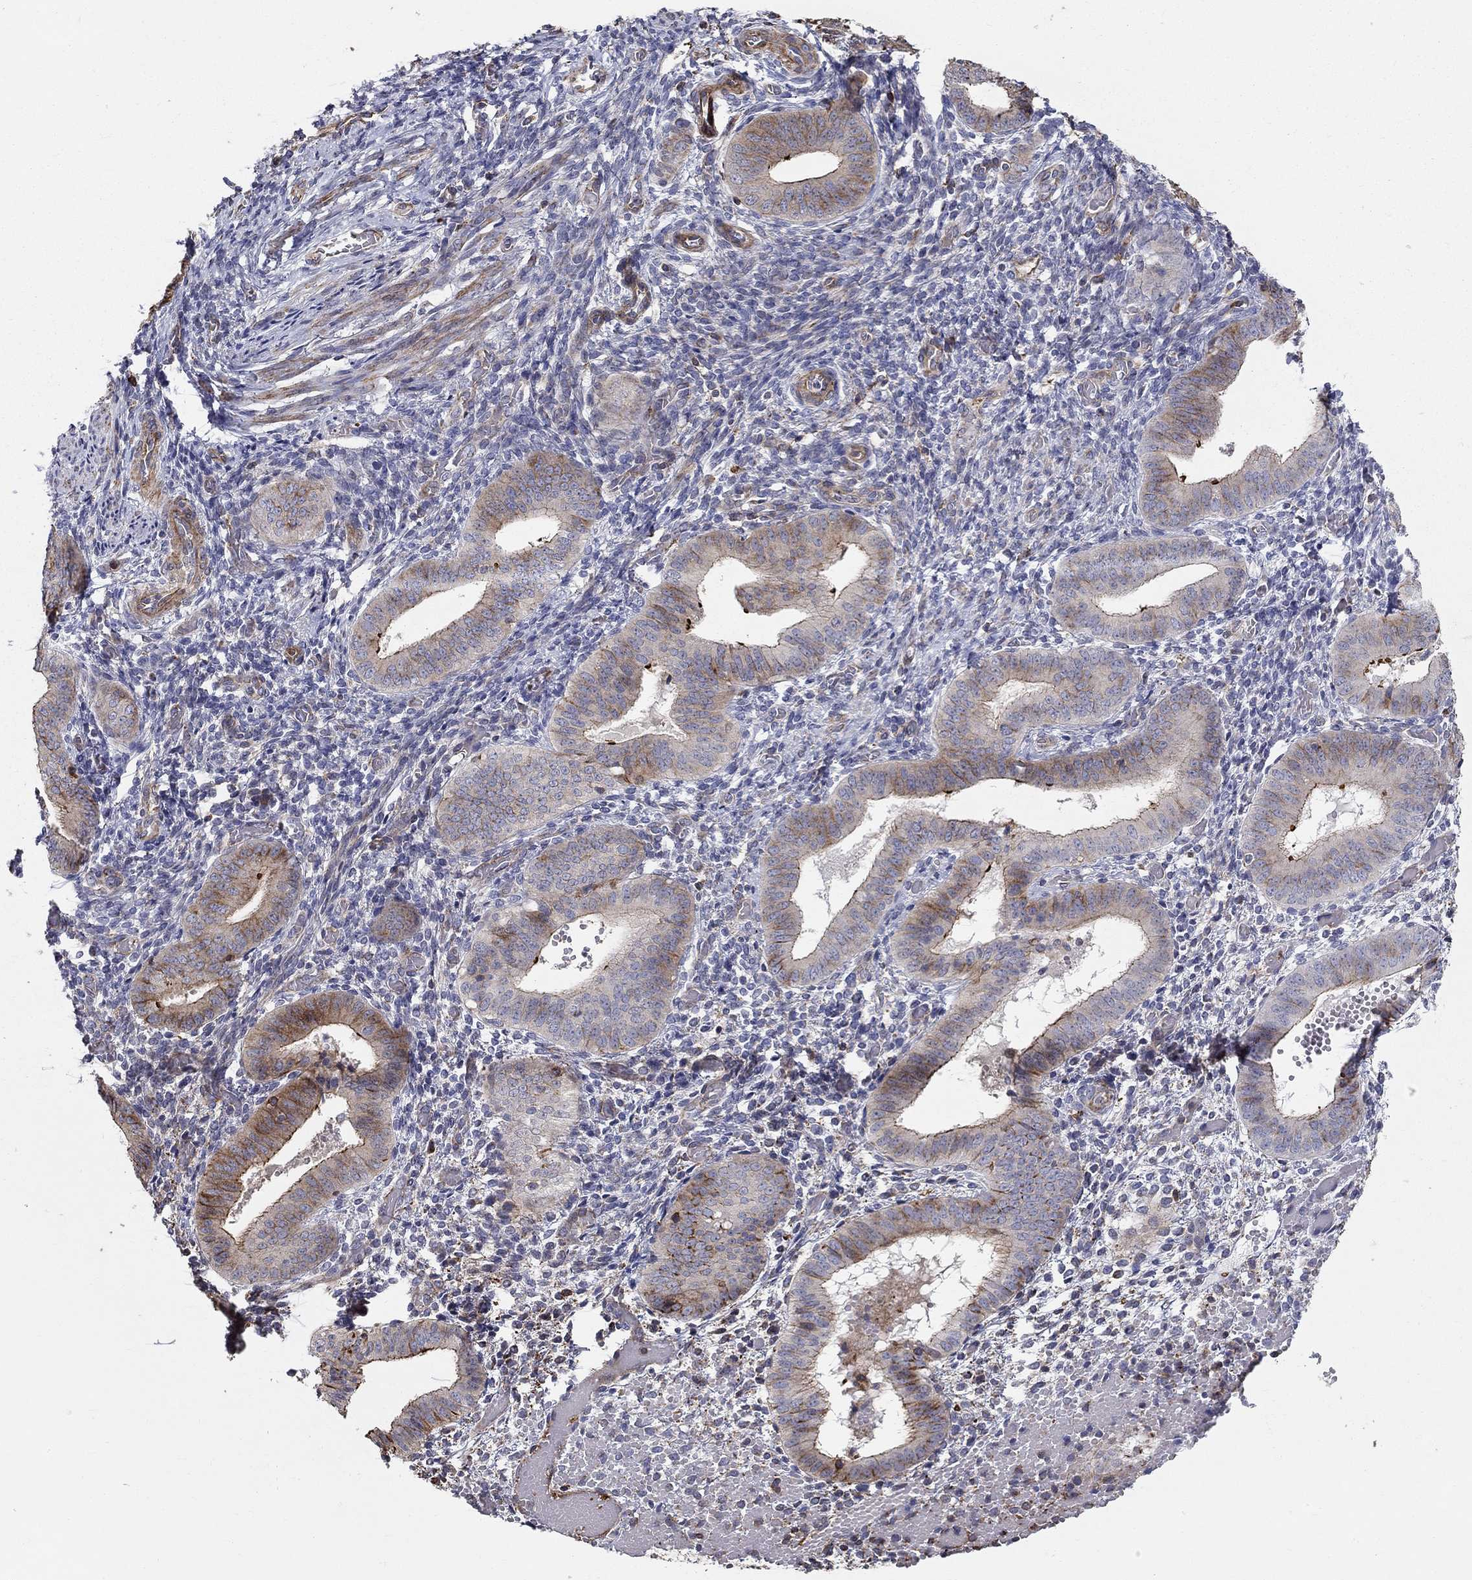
{"staining": {"intensity": "strong", "quantity": "<25%", "location": "cytoplasmic/membranous"}, "tissue": "endometrium", "cell_type": "Cells in endometrial stroma", "image_type": "normal", "snomed": [{"axis": "morphology", "description": "Normal tissue, NOS"}, {"axis": "topography", "description": "Endometrium"}], "caption": "This image exhibits immunohistochemistry staining of benign endometrium, with medium strong cytoplasmic/membranous staining in approximately <25% of cells in endometrial stroma.", "gene": "NPHP1", "patient": {"sex": "female", "age": 42}}